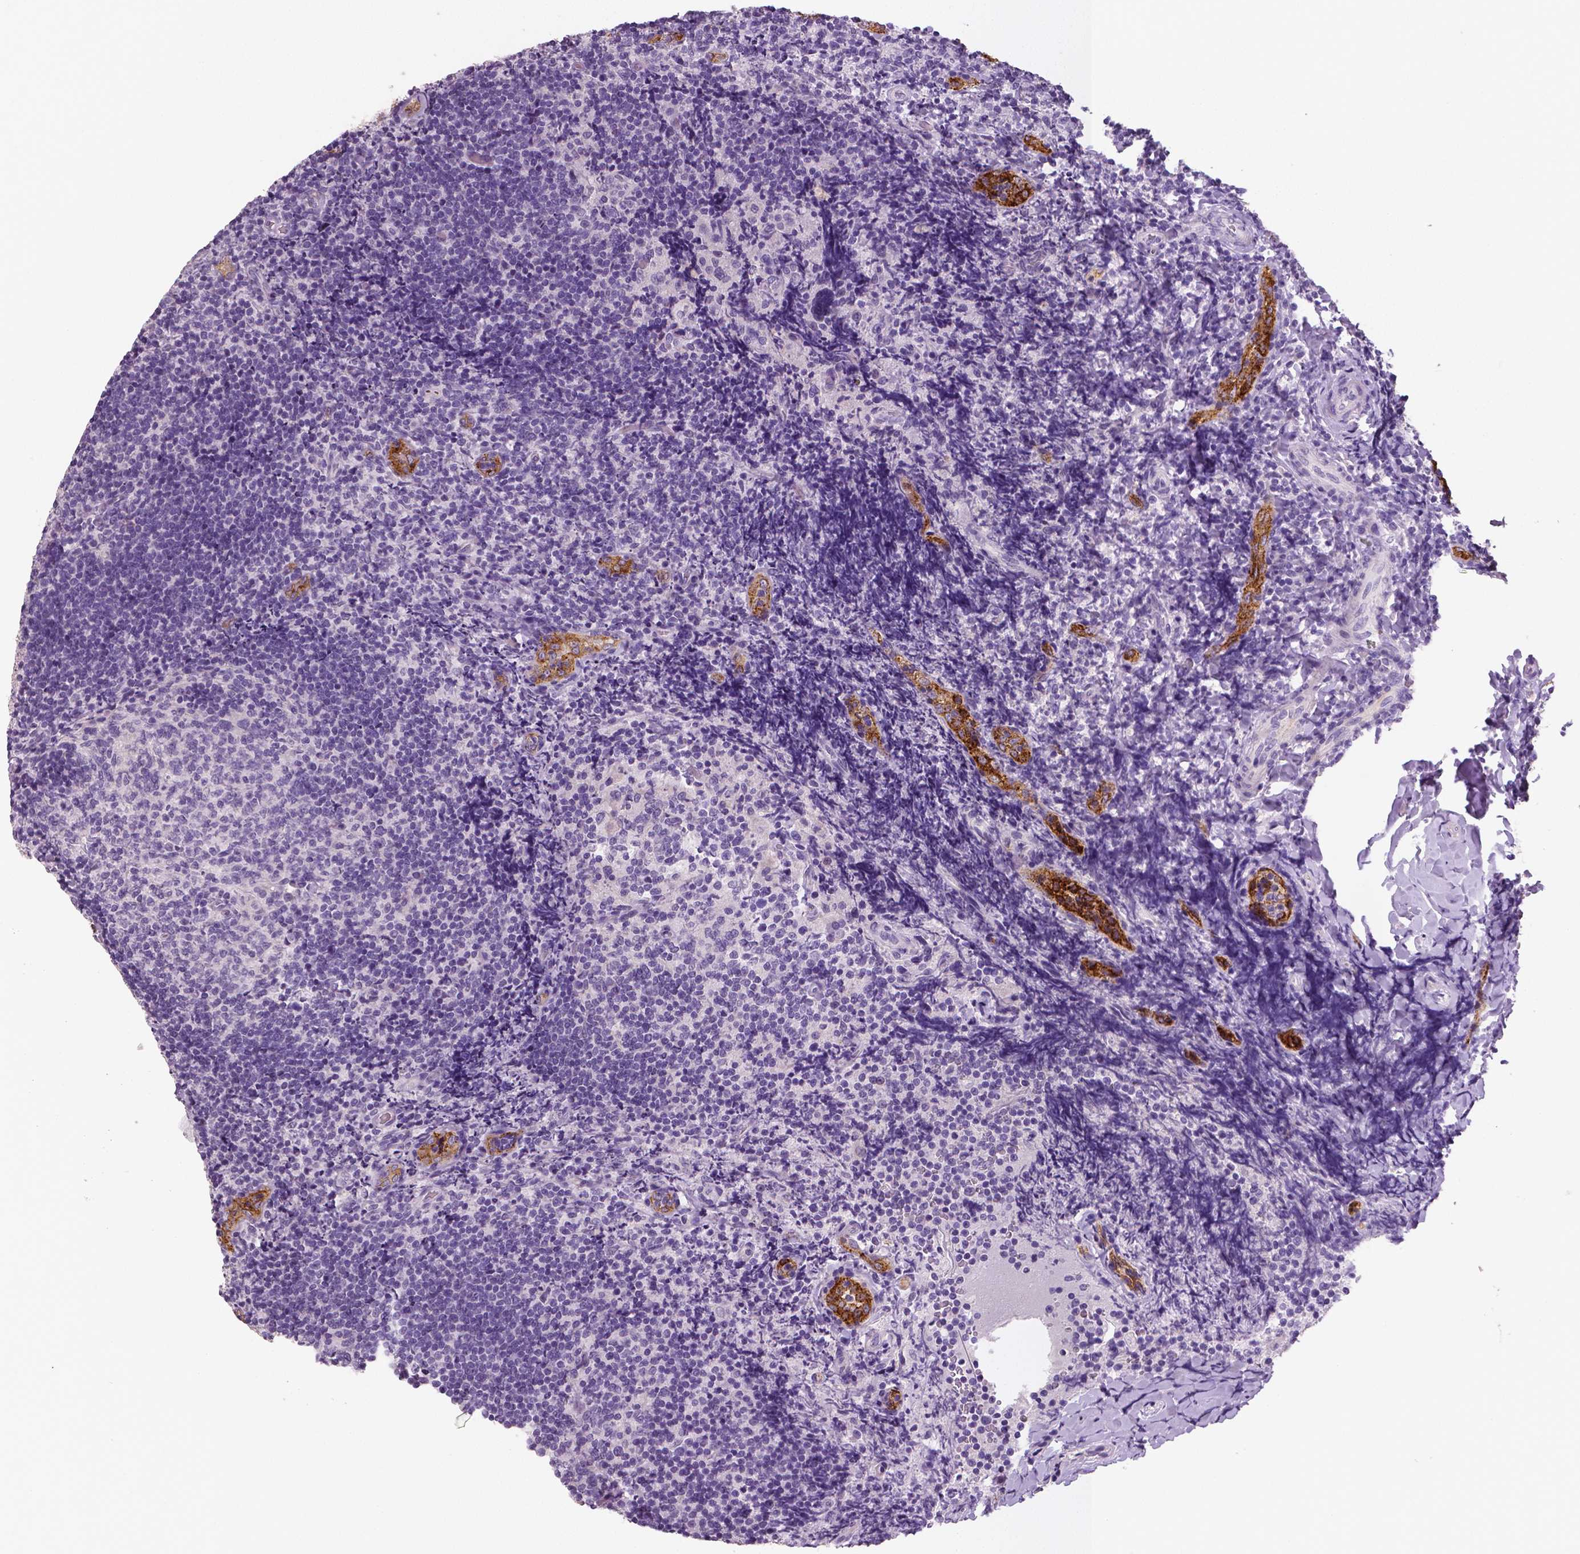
{"staining": {"intensity": "negative", "quantity": "none", "location": "none"}, "tissue": "tonsil", "cell_type": "Germinal center cells", "image_type": "normal", "snomed": [{"axis": "morphology", "description": "Normal tissue, NOS"}, {"axis": "topography", "description": "Tonsil"}], "caption": "This is a histopathology image of immunohistochemistry staining of normal tonsil, which shows no expression in germinal center cells.", "gene": "TSPAN7", "patient": {"sex": "female", "age": 10}}